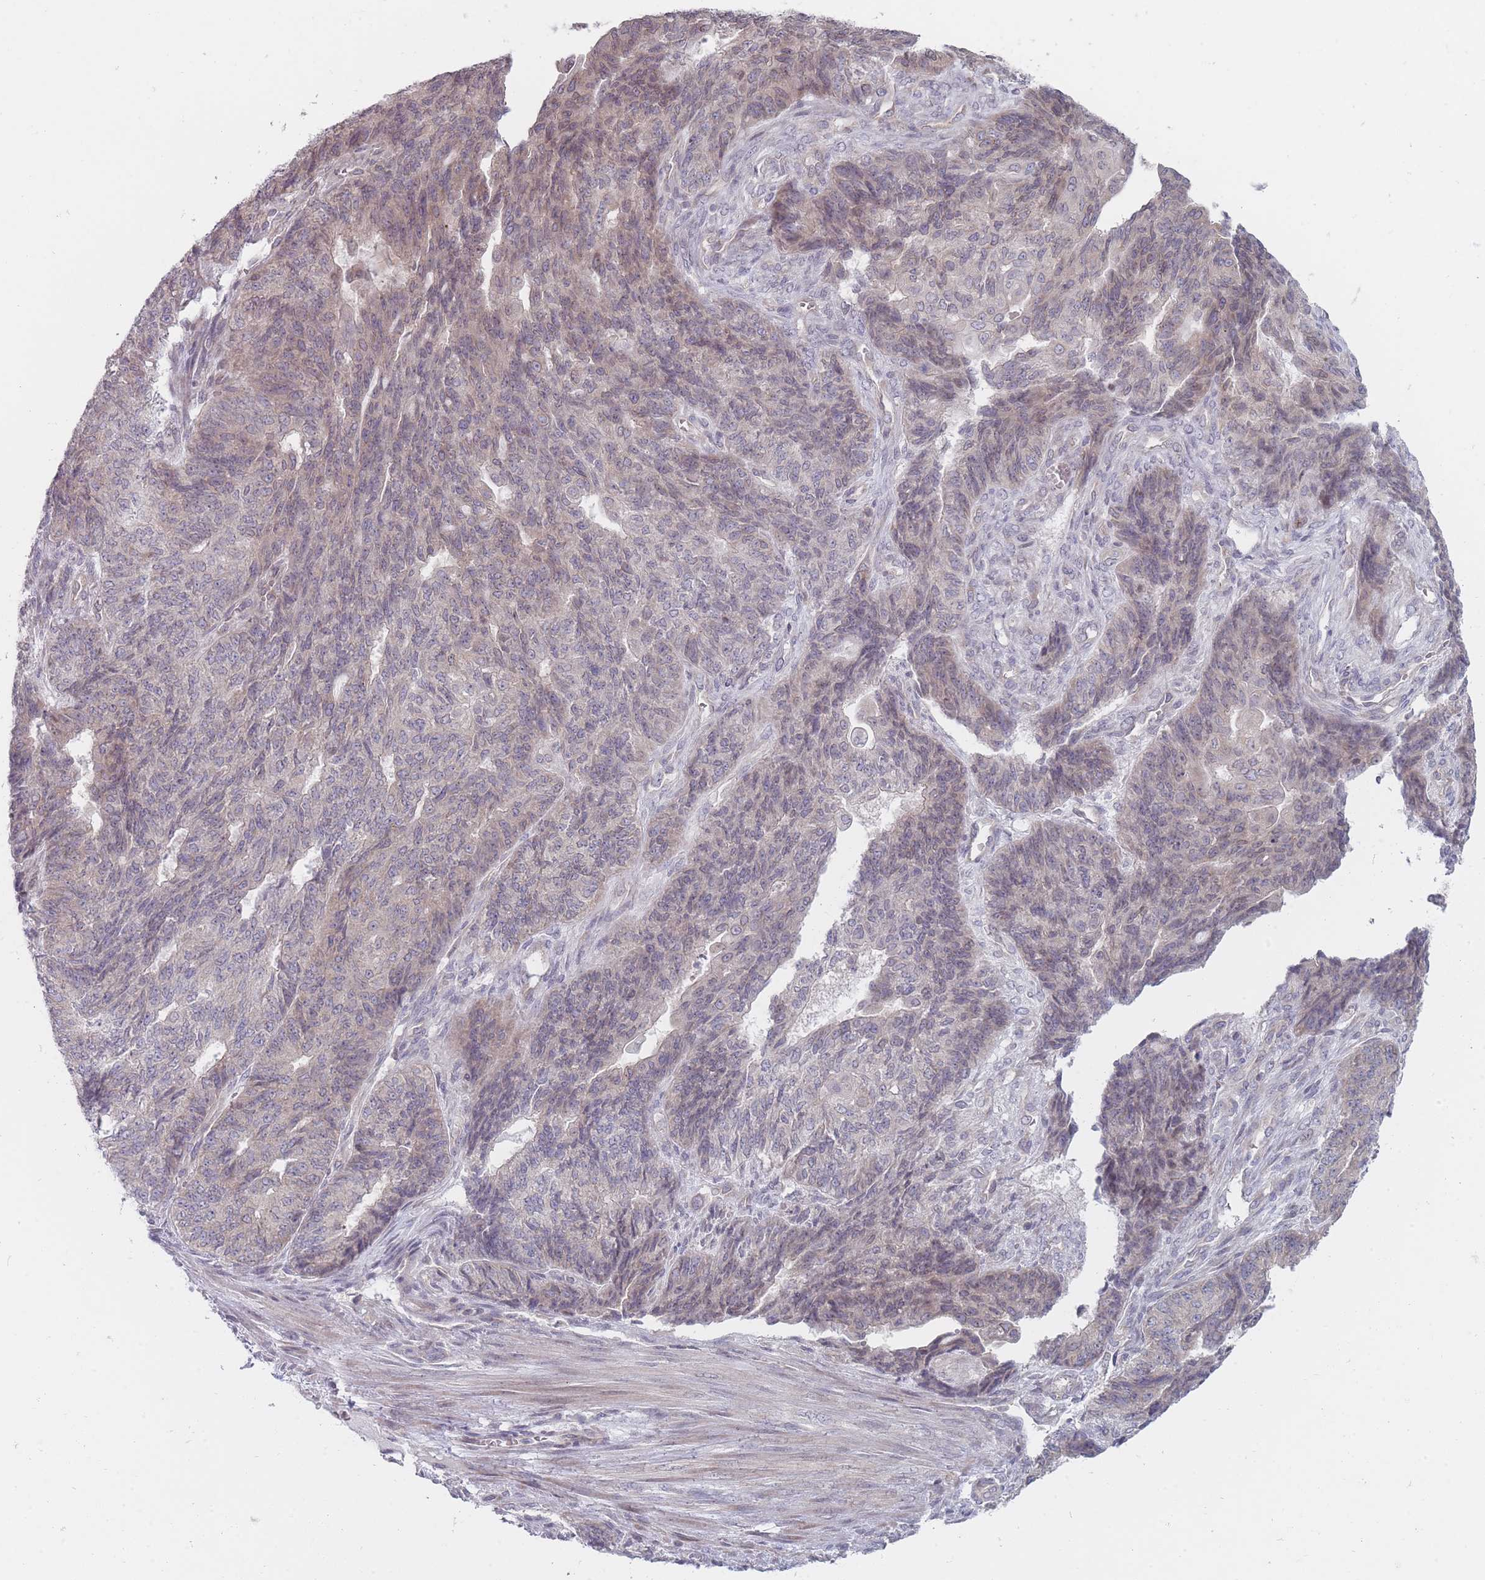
{"staining": {"intensity": "weak", "quantity": "<25%", "location": "nuclear"}, "tissue": "endometrial cancer", "cell_type": "Tumor cells", "image_type": "cancer", "snomed": [{"axis": "morphology", "description": "Adenocarcinoma, NOS"}, {"axis": "topography", "description": "Endometrium"}], "caption": "Tumor cells are negative for brown protein staining in endometrial adenocarcinoma.", "gene": "PCDH12", "patient": {"sex": "female", "age": 32}}